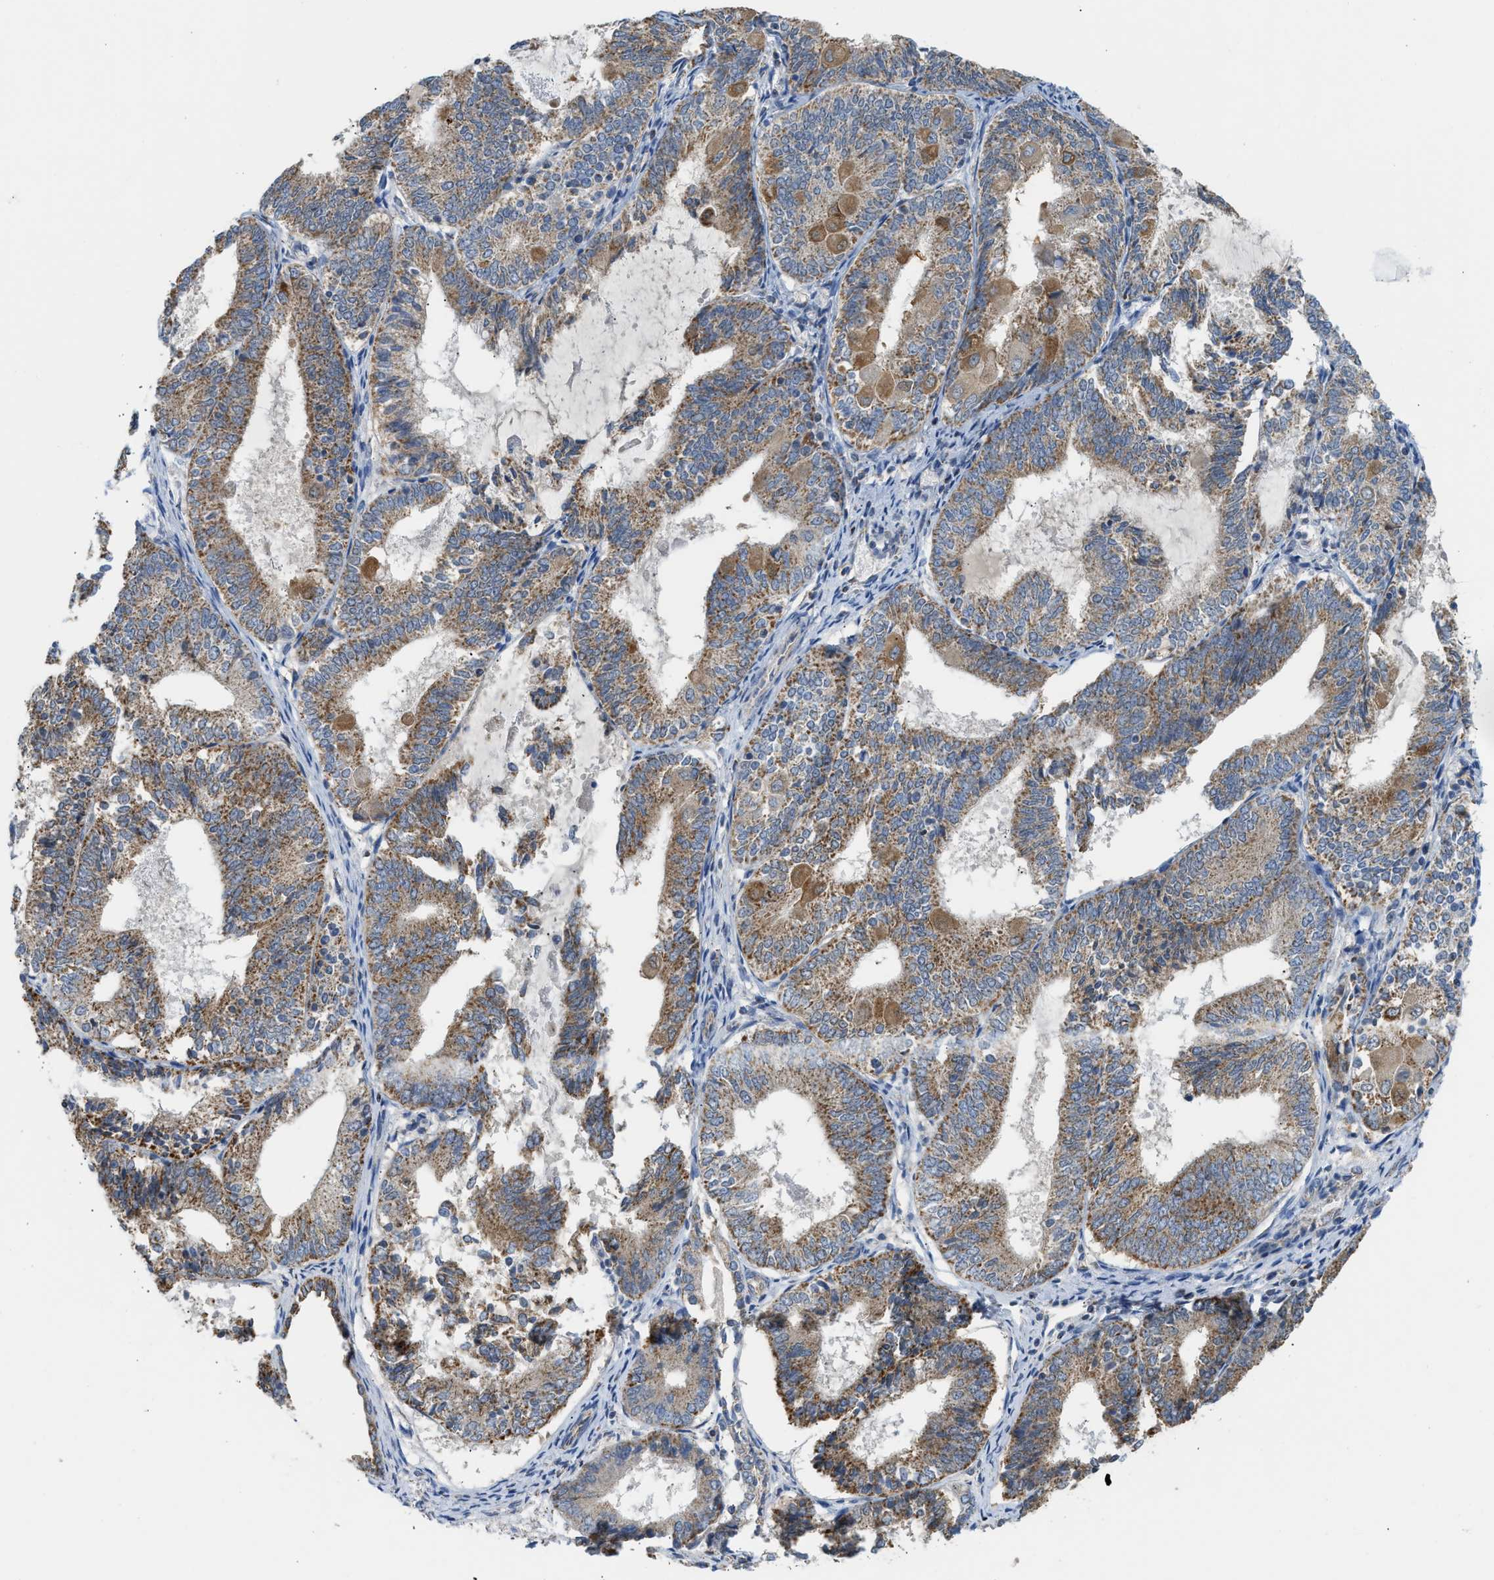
{"staining": {"intensity": "moderate", "quantity": "25%-75%", "location": "cytoplasmic/membranous"}, "tissue": "endometrial cancer", "cell_type": "Tumor cells", "image_type": "cancer", "snomed": [{"axis": "morphology", "description": "Adenocarcinoma, NOS"}, {"axis": "topography", "description": "Endometrium"}], "caption": "Protein staining of adenocarcinoma (endometrial) tissue shows moderate cytoplasmic/membranous expression in about 25%-75% of tumor cells.", "gene": "GOT2", "patient": {"sex": "female", "age": 81}}